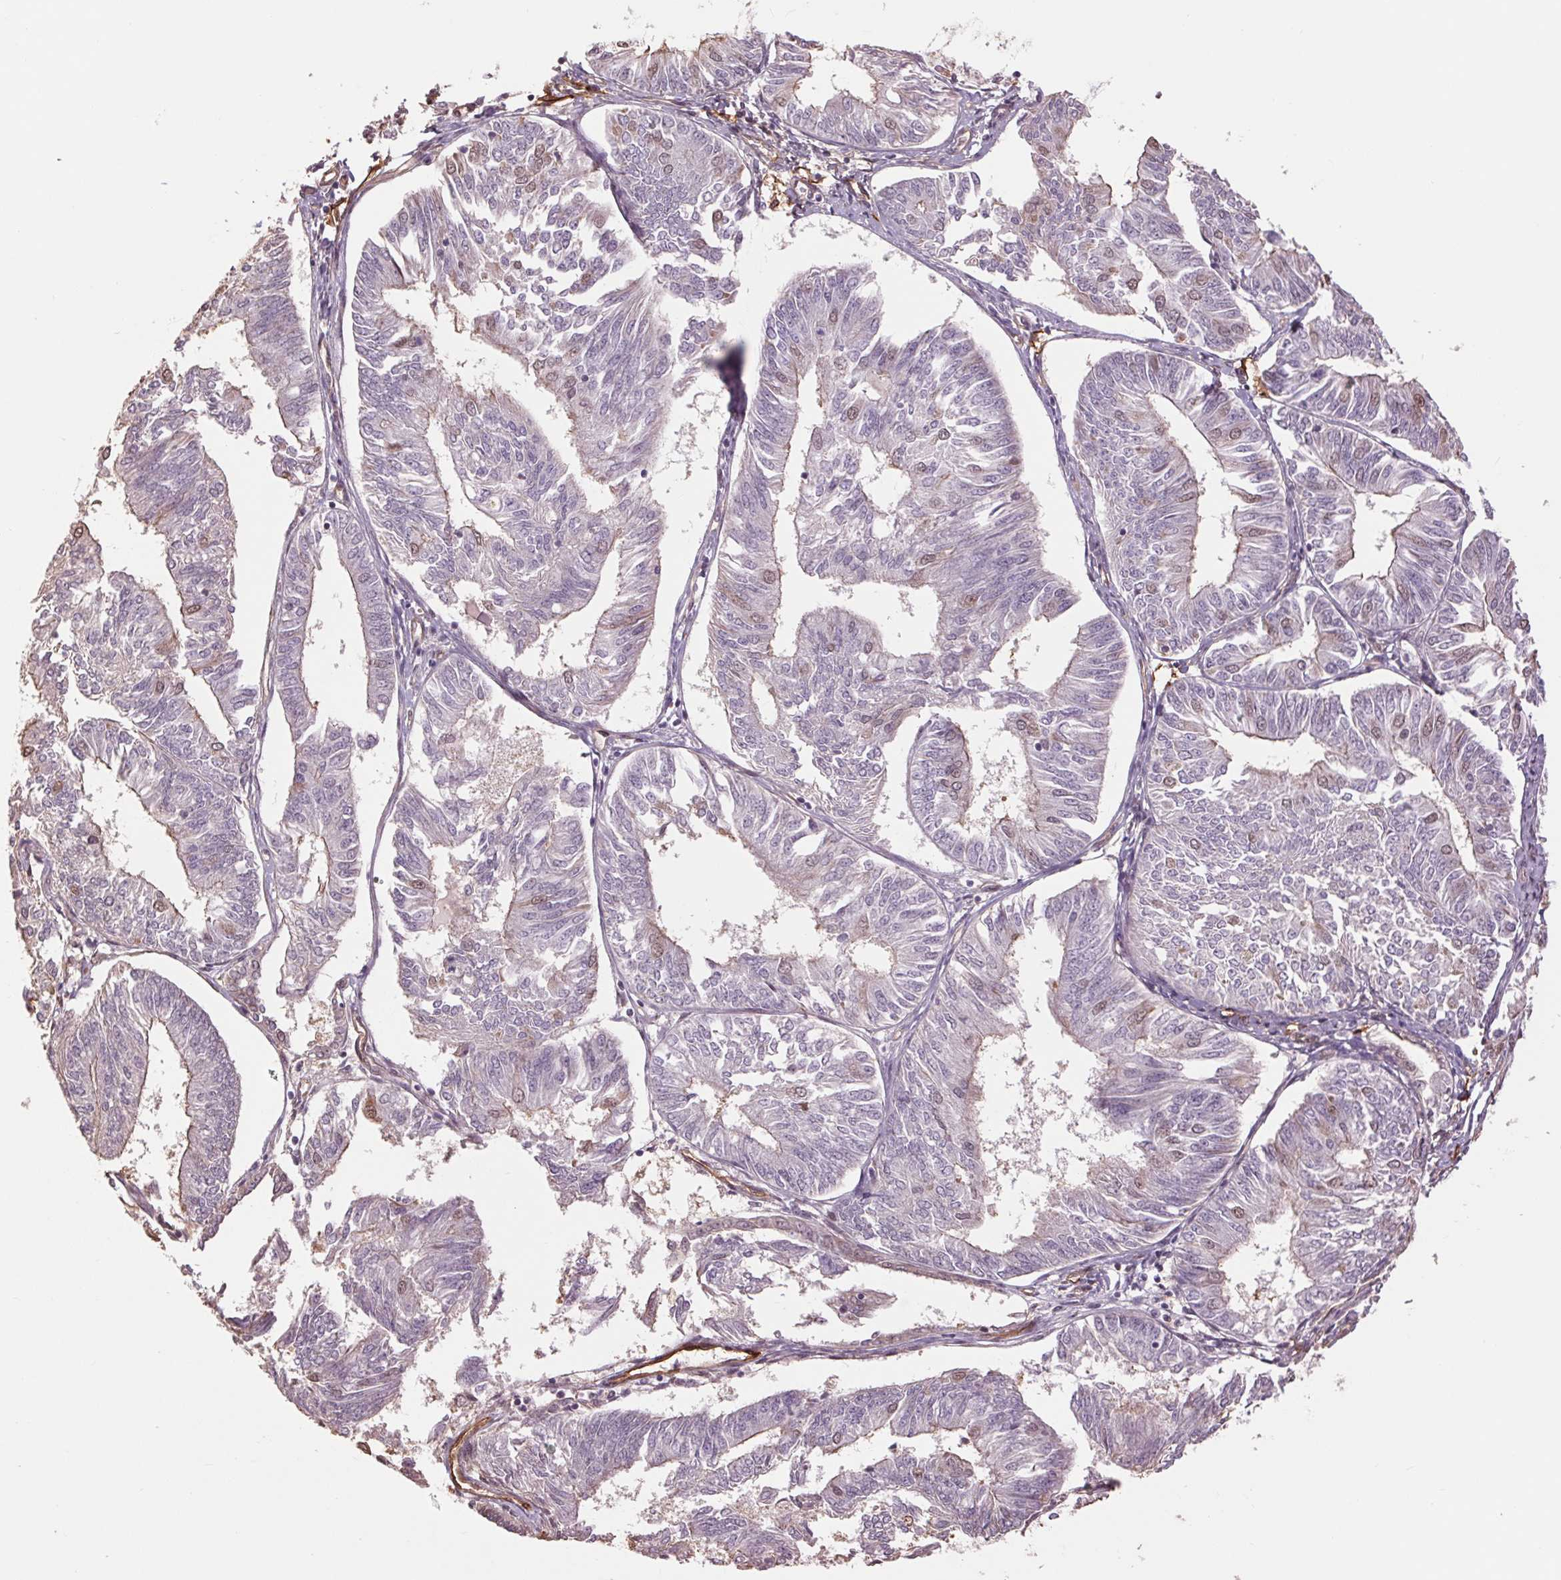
{"staining": {"intensity": "weak", "quantity": "<25%", "location": "cytoplasmic/membranous,nuclear"}, "tissue": "endometrial cancer", "cell_type": "Tumor cells", "image_type": "cancer", "snomed": [{"axis": "morphology", "description": "Adenocarcinoma, NOS"}, {"axis": "topography", "description": "Endometrium"}], "caption": "This is an IHC histopathology image of endometrial adenocarcinoma. There is no expression in tumor cells.", "gene": "PALM", "patient": {"sex": "female", "age": 58}}